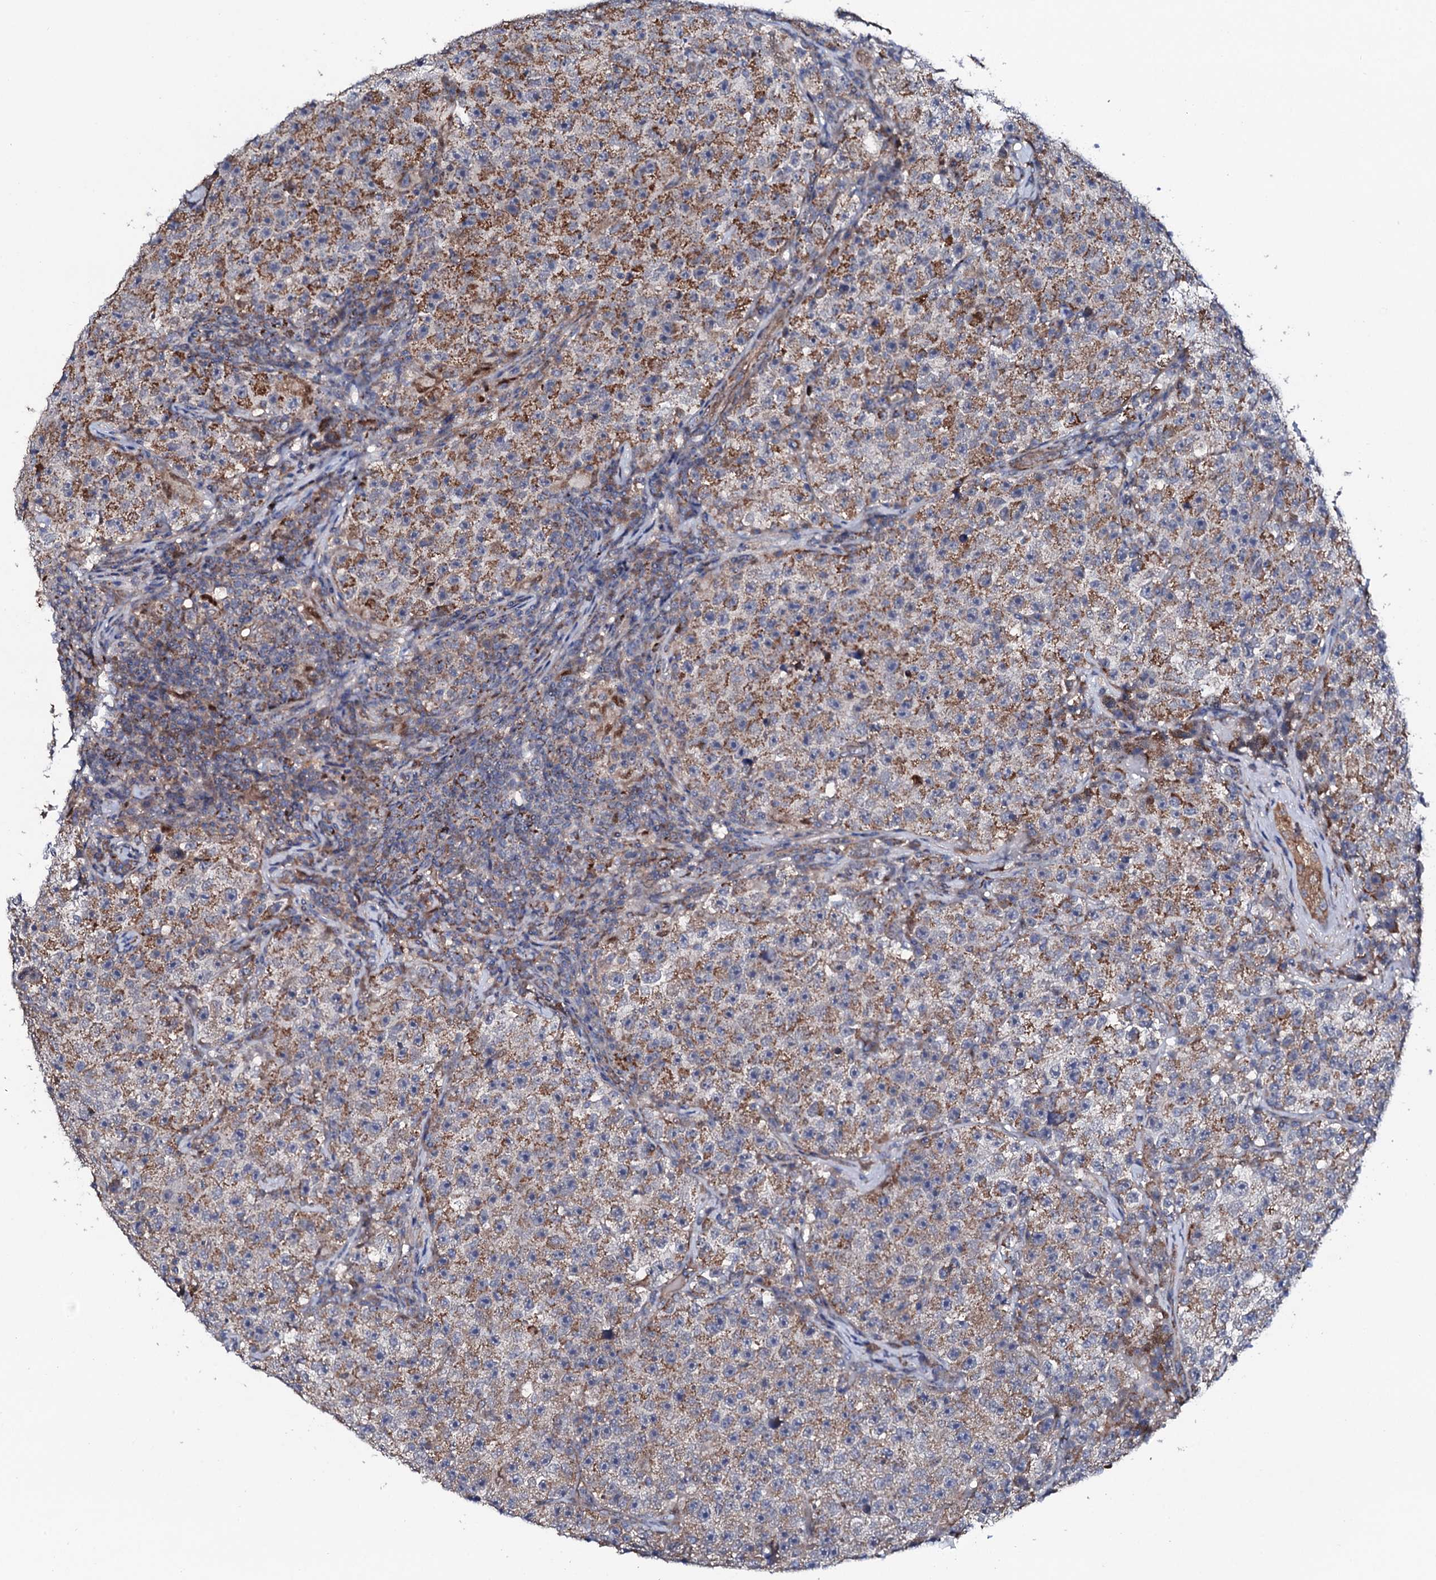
{"staining": {"intensity": "moderate", "quantity": ">75%", "location": "cytoplasmic/membranous"}, "tissue": "testis cancer", "cell_type": "Tumor cells", "image_type": "cancer", "snomed": [{"axis": "morphology", "description": "Seminoma, NOS"}, {"axis": "topography", "description": "Testis"}], "caption": "Brown immunohistochemical staining in testis seminoma displays moderate cytoplasmic/membranous positivity in approximately >75% of tumor cells. (Brightfield microscopy of DAB IHC at high magnification).", "gene": "PPP1R3D", "patient": {"sex": "male", "age": 22}}